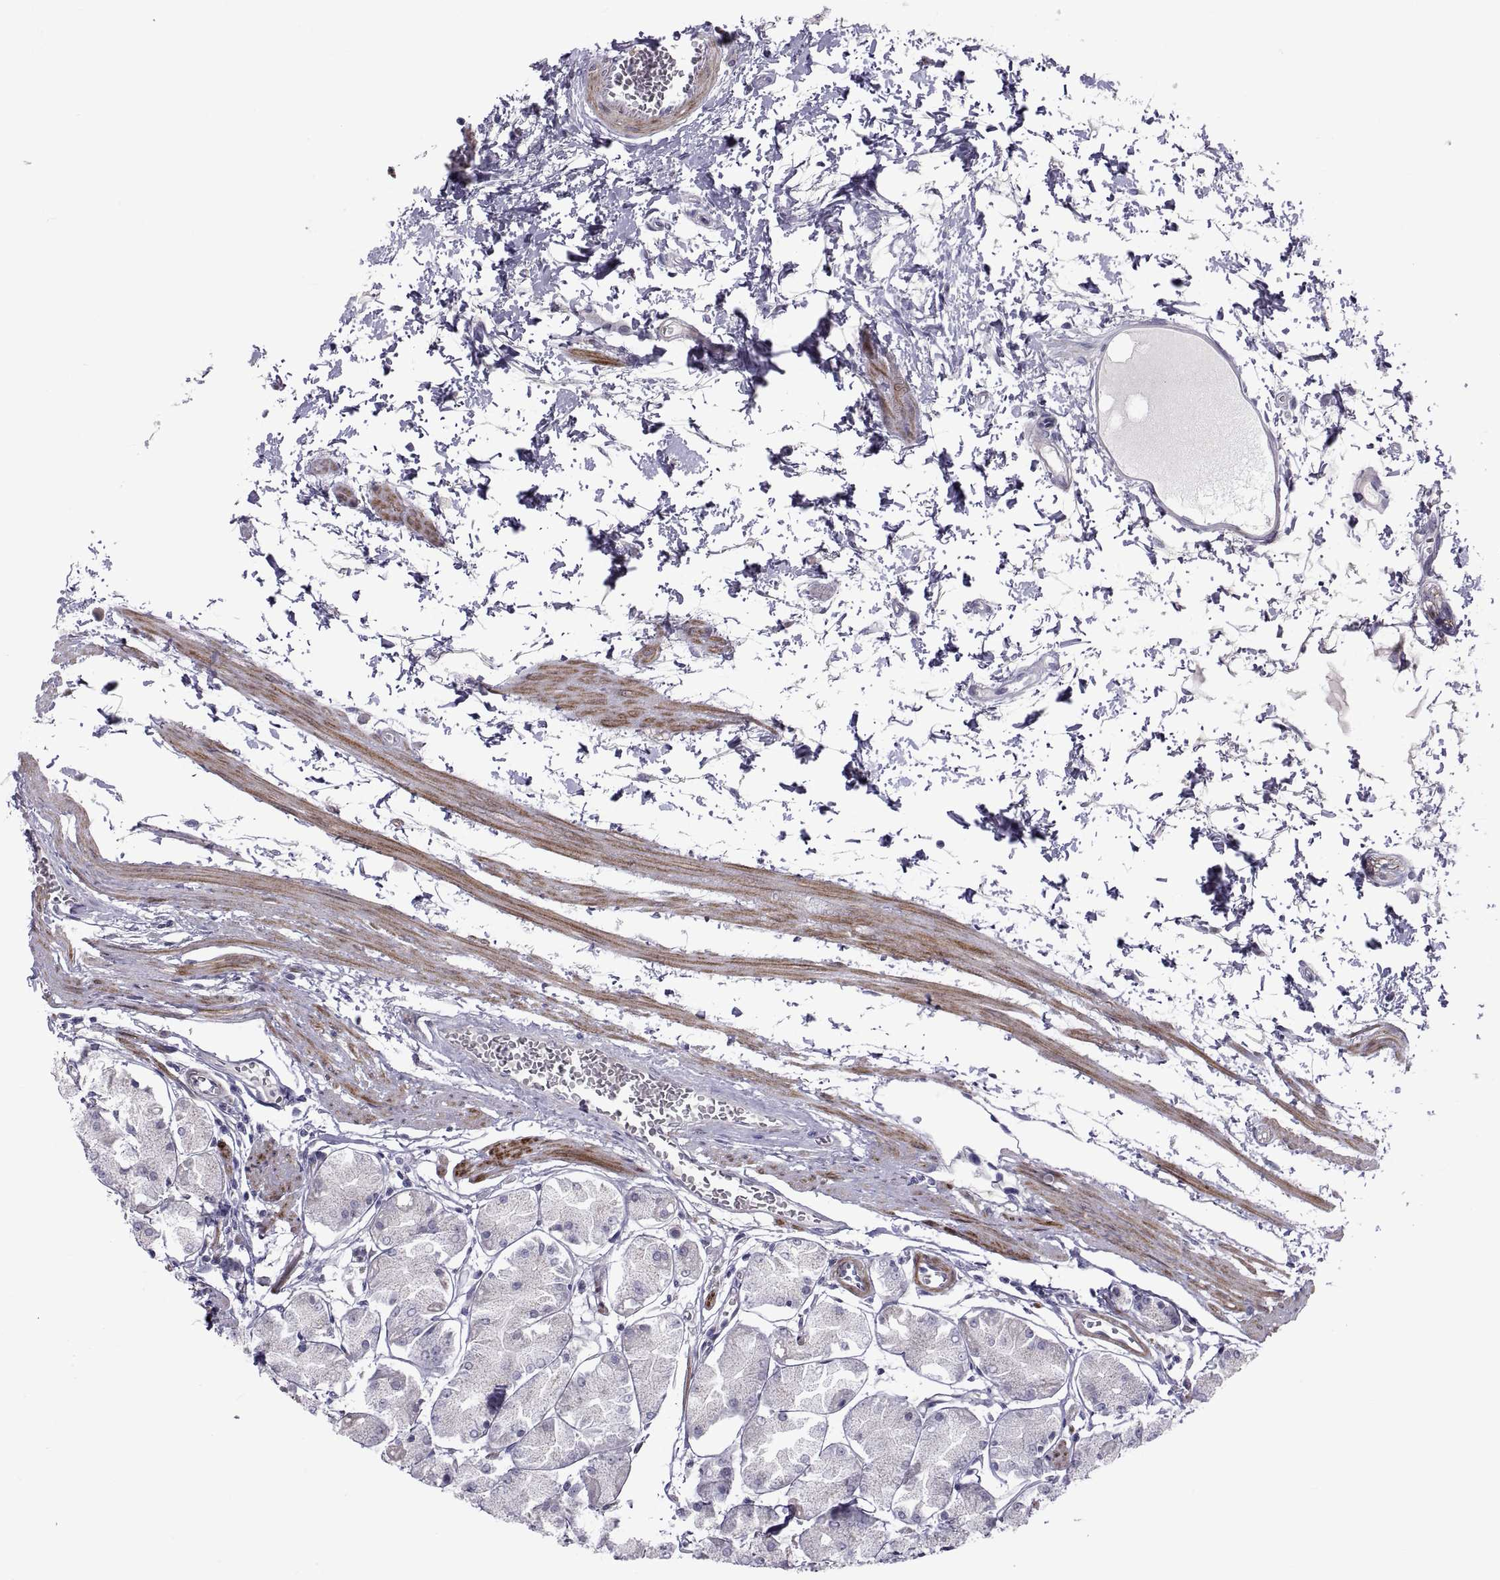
{"staining": {"intensity": "negative", "quantity": "none", "location": "none"}, "tissue": "stomach", "cell_type": "Glandular cells", "image_type": "normal", "snomed": [{"axis": "morphology", "description": "Normal tissue, NOS"}, {"axis": "topography", "description": "Stomach, upper"}], "caption": "Immunohistochemistry of benign human stomach shows no staining in glandular cells.", "gene": "TMEM158", "patient": {"sex": "male", "age": 60}}